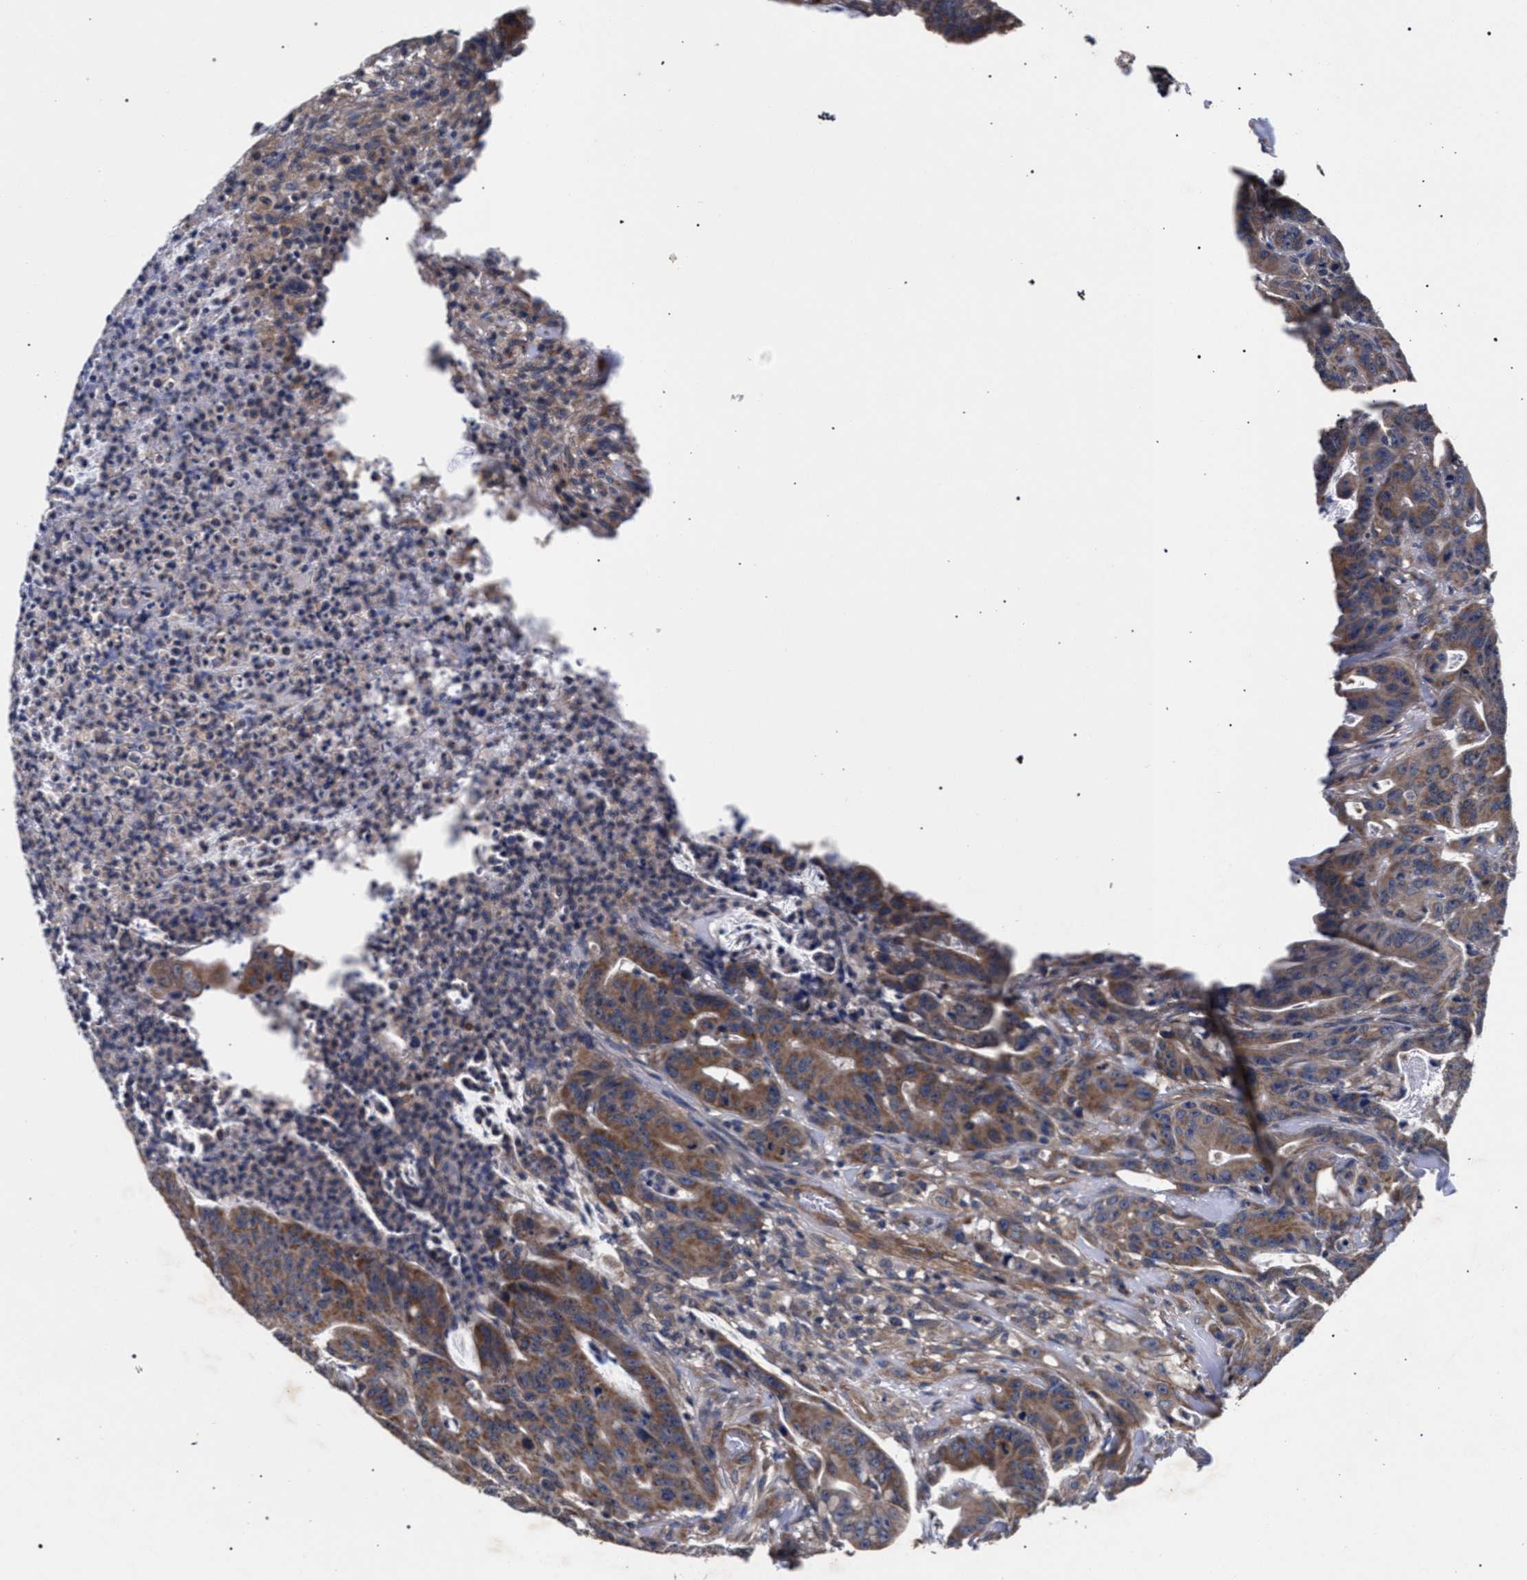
{"staining": {"intensity": "moderate", "quantity": ">75%", "location": "cytoplasmic/membranous"}, "tissue": "colorectal cancer", "cell_type": "Tumor cells", "image_type": "cancer", "snomed": [{"axis": "morphology", "description": "Adenocarcinoma, NOS"}, {"axis": "topography", "description": "Colon"}], "caption": "A brown stain shows moderate cytoplasmic/membranous positivity of a protein in adenocarcinoma (colorectal) tumor cells.", "gene": "CFAP95", "patient": {"sex": "male", "age": 45}}